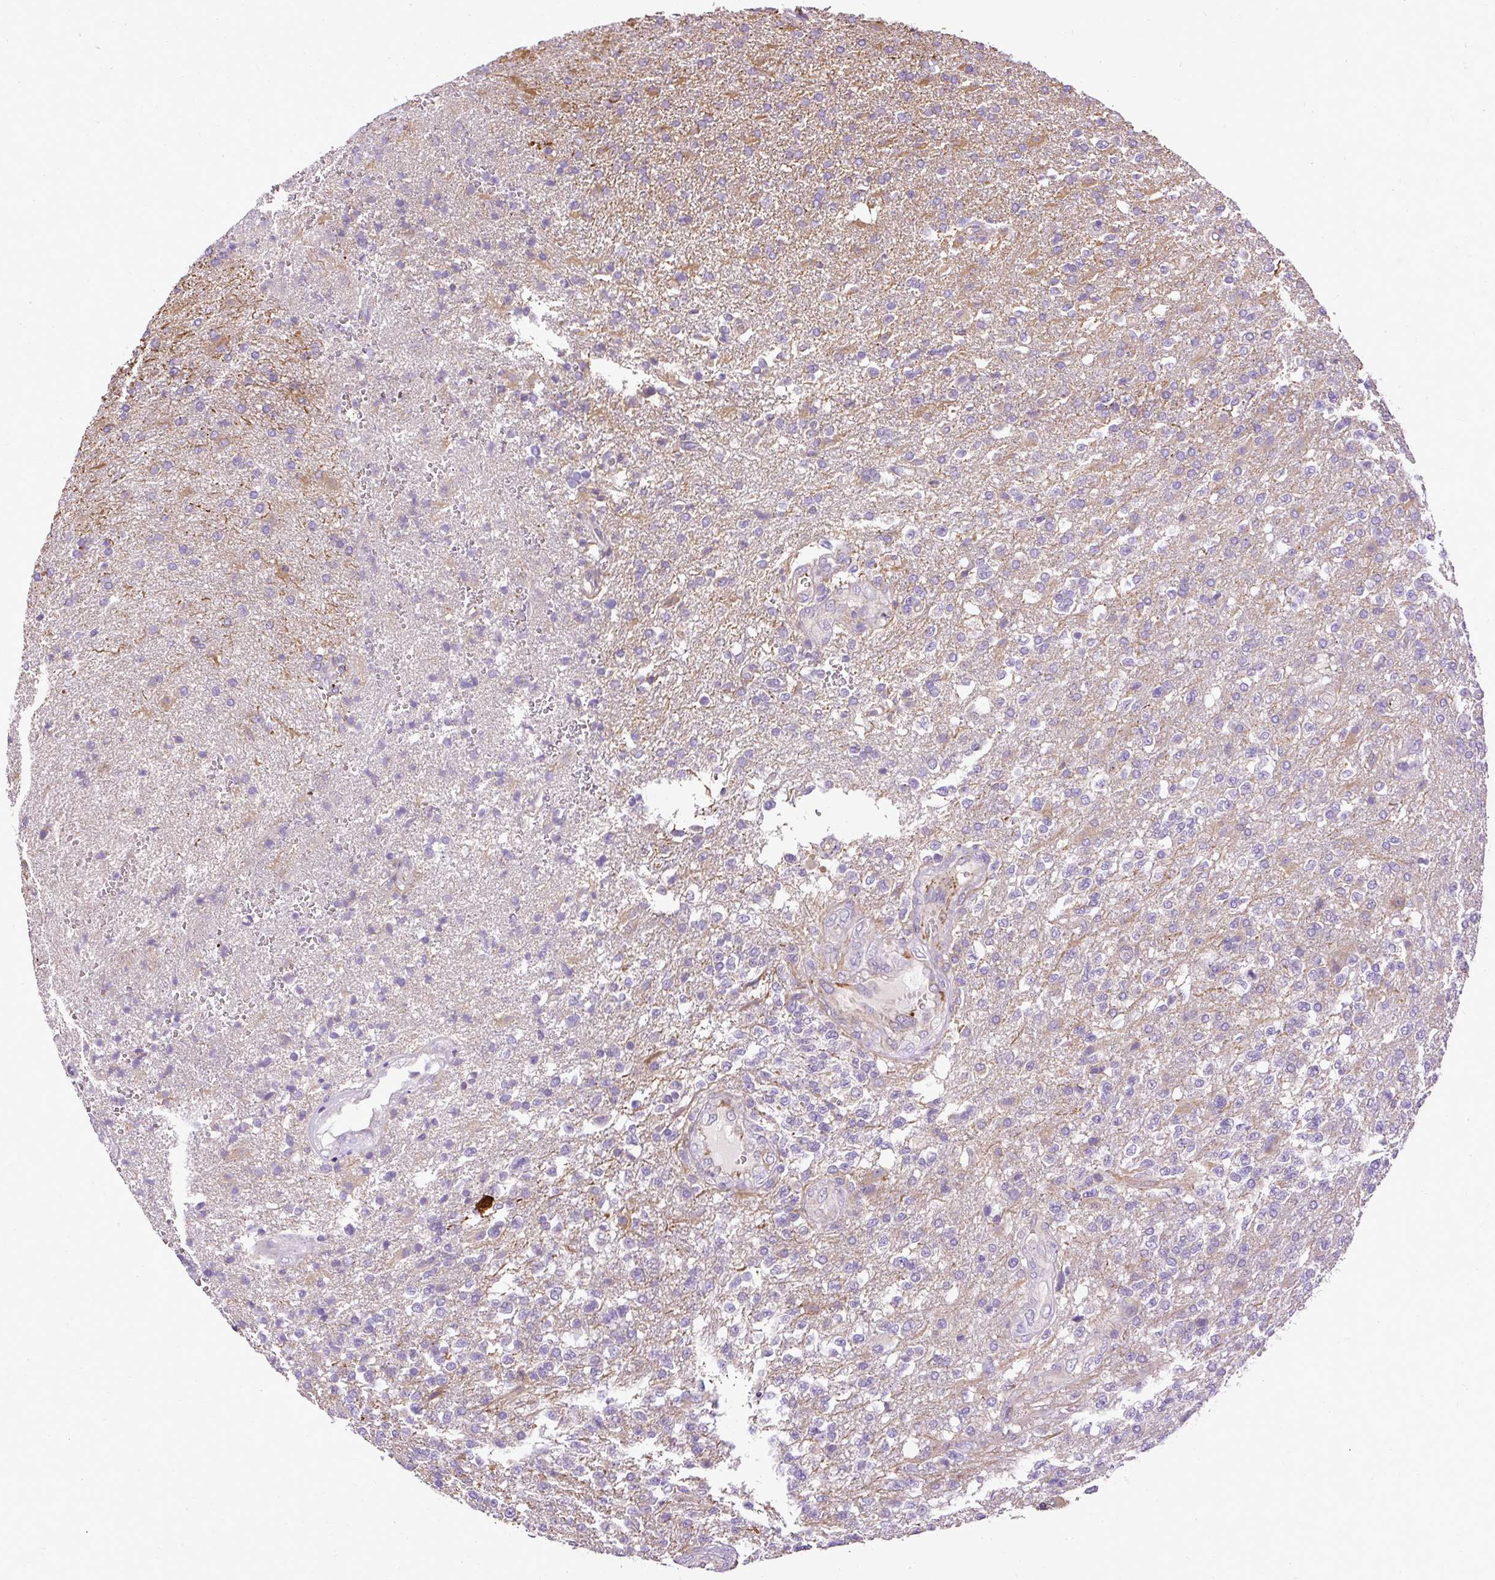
{"staining": {"intensity": "negative", "quantity": "none", "location": "none"}, "tissue": "glioma", "cell_type": "Tumor cells", "image_type": "cancer", "snomed": [{"axis": "morphology", "description": "Glioma, malignant, High grade"}, {"axis": "topography", "description": "Brain"}], "caption": "Glioma was stained to show a protein in brown. There is no significant expression in tumor cells.", "gene": "FAM149A", "patient": {"sex": "male", "age": 56}}